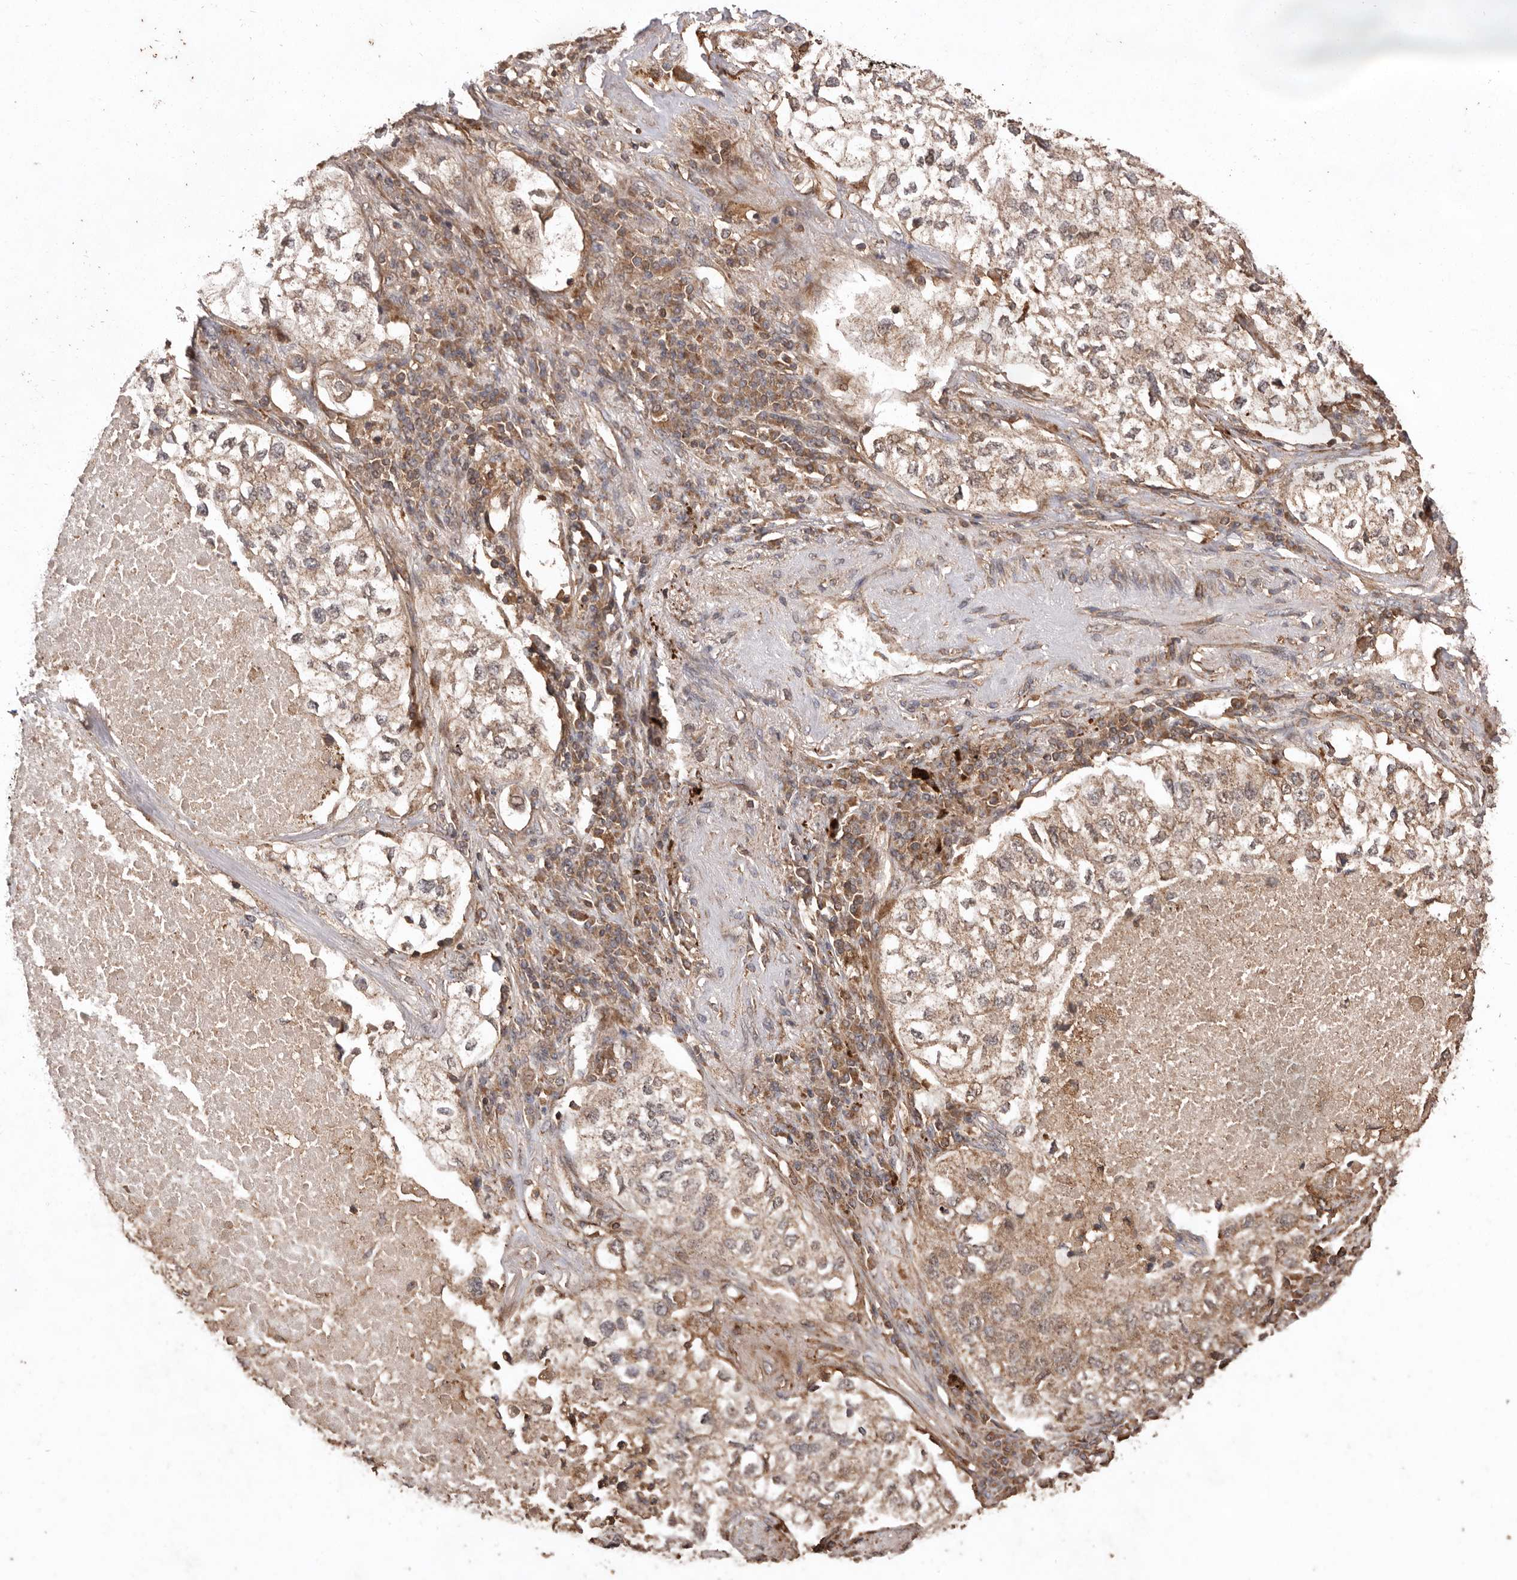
{"staining": {"intensity": "weak", "quantity": ">75%", "location": "cytoplasmic/membranous"}, "tissue": "lung cancer", "cell_type": "Tumor cells", "image_type": "cancer", "snomed": [{"axis": "morphology", "description": "Adenocarcinoma, NOS"}, {"axis": "topography", "description": "Lung"}], "caption": "Lung cancer stained for a protein (brown) displays weak cytoplasmic/membranous positive positivity in about >75% of tumor cells.", "gene": "RWDD1", "patient": {"sex": "male", "age": 63}}